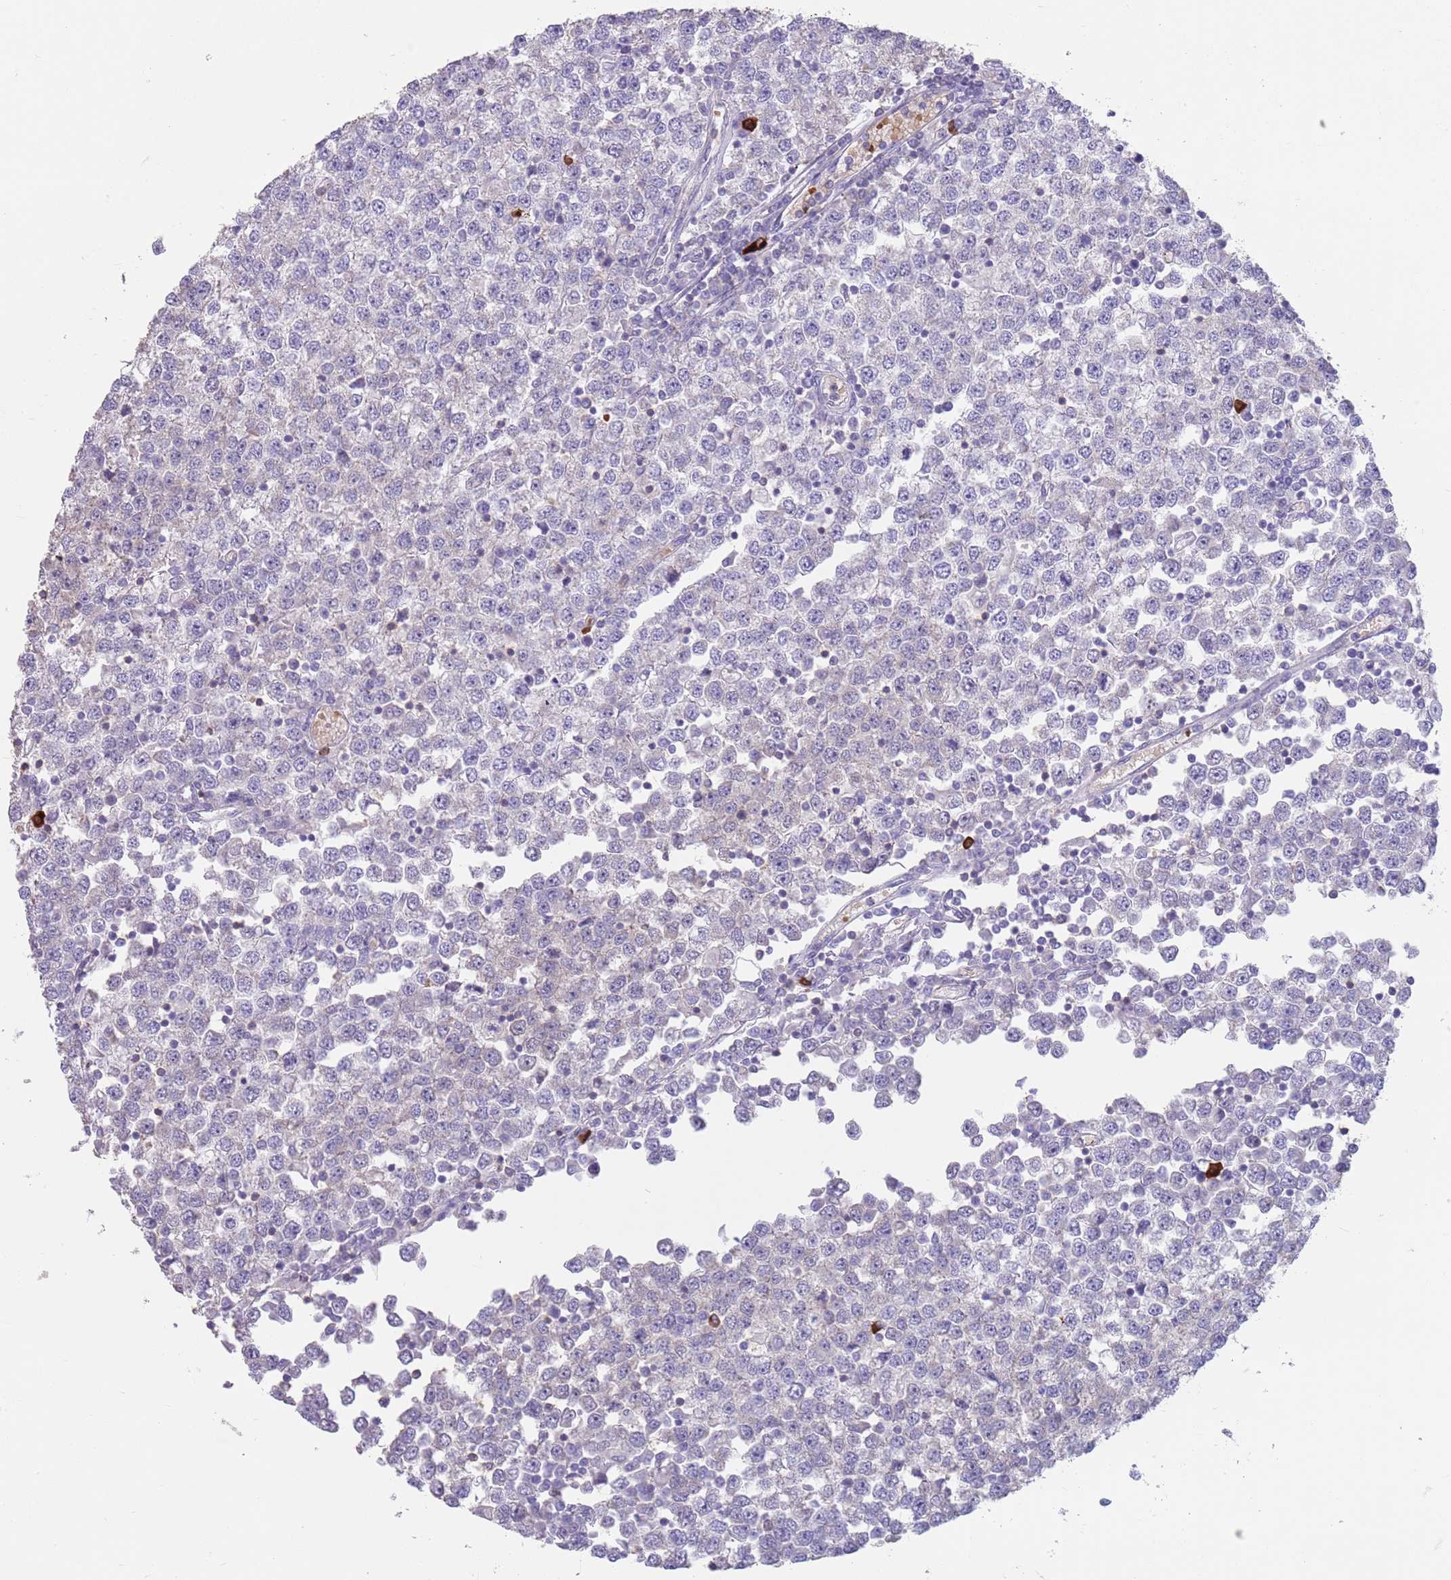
{"staining": {"intensity": "negative", "quantity": "none", "location": "none"}, "tissue": "testis cancer", "cell_type": "Tumor cells", "image_type": "cancer", "snomed": [{"axis": "morphology", "description": "Seminoma, NOS"}, {"axis": "topography", "description": "Testis"}], "caption": "IHC image of testis seminoma stained for a protein (brown), which reveals no staining in tumor cells.", "gene": "ZNF14", "patient": {"sex": "male", "age": 65}}